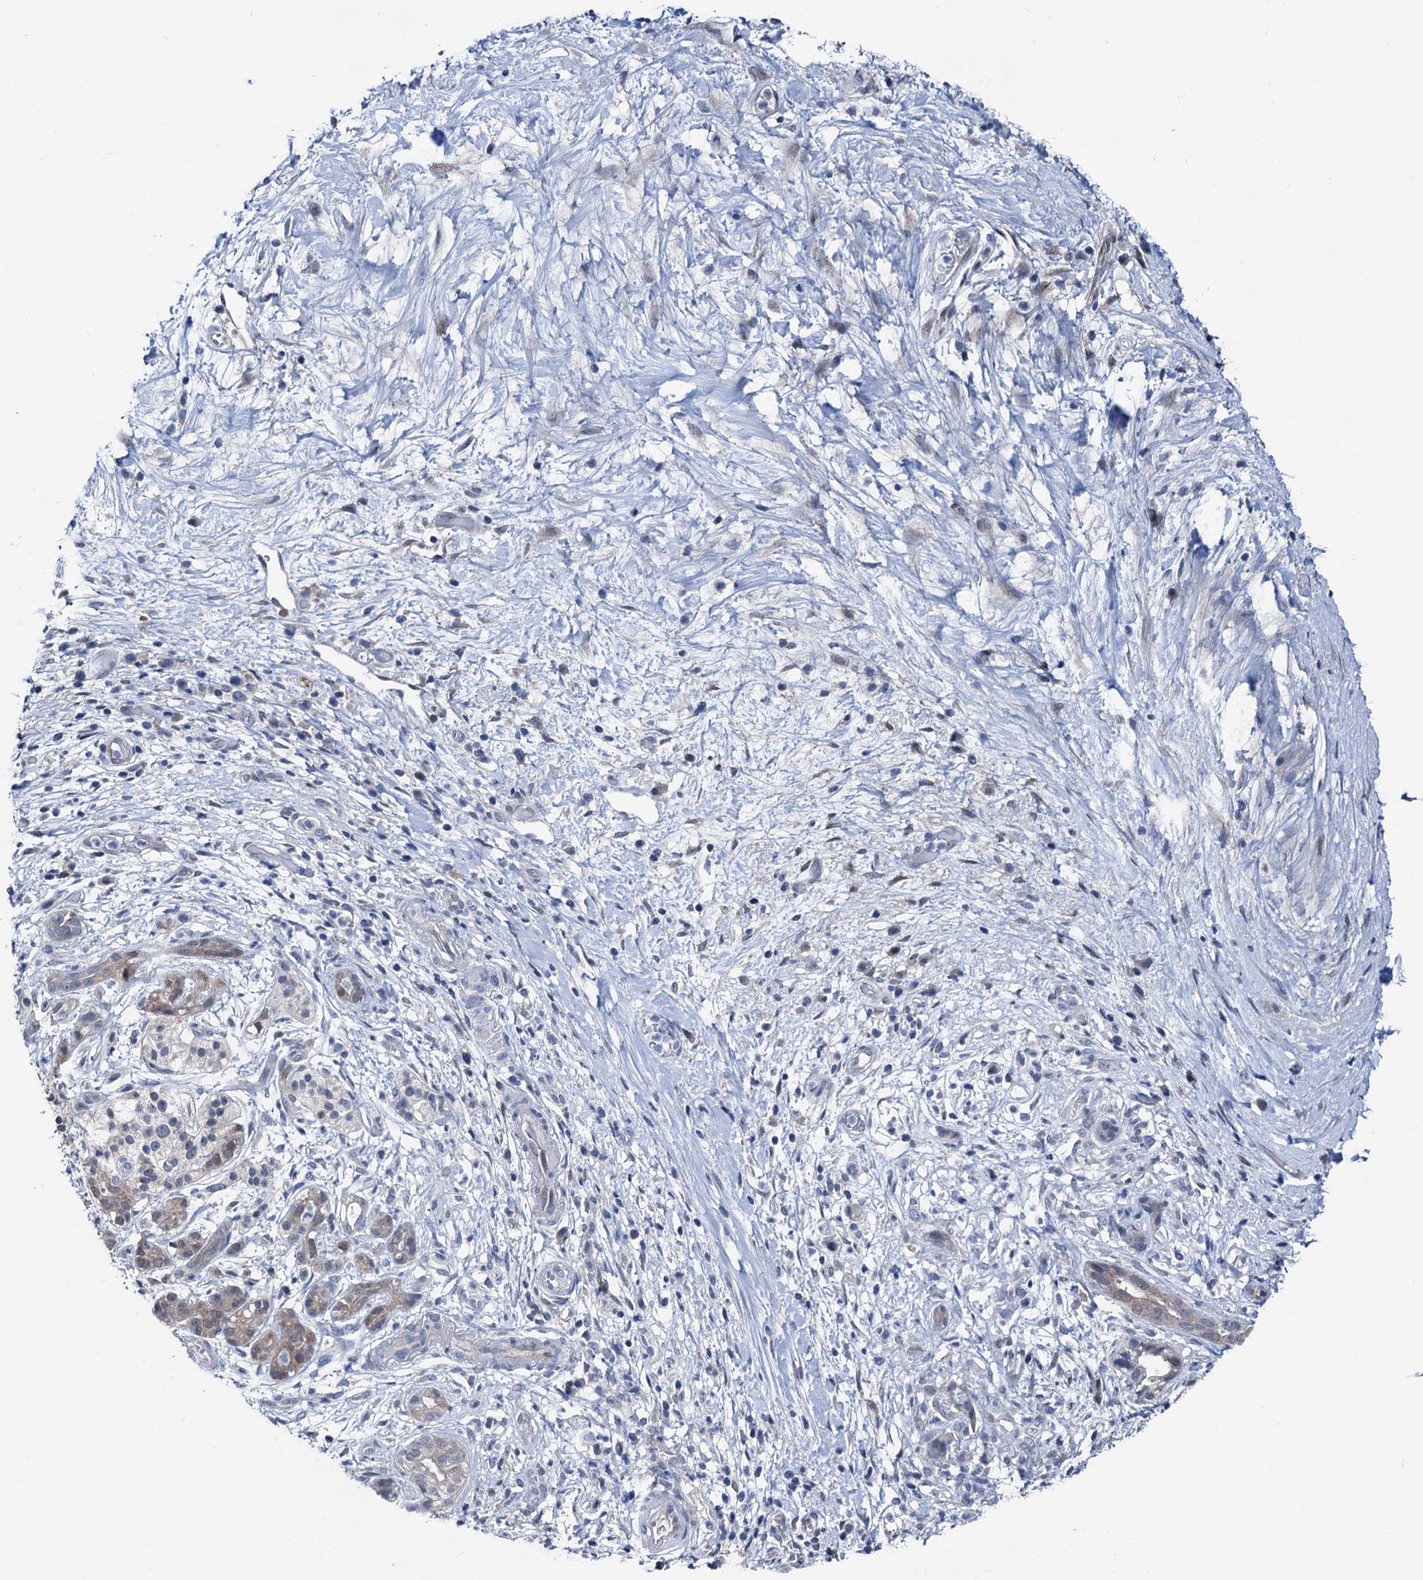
{"staining": {"intensity": "weak", "quantity": ">75%", "location": "cytoplasmic/membranous,nuclear"}, "tissue": "pancreatic cancer", "cell_type": "Tumor cells", "image_type": "cancer", "snomed": [{"axis": "morphology", "description": "Adenocarcinoma, NOS"}, {"axis": "topography", "description": "Pancreas"}], "caption": "Immunohistochemical staining of pancreatic adenocarcinoma displays low levels of weak cytoplasmic/membranous and nuclear expression in approximately >75% of tumor cells.", "gene": "GLO1", "patient": {"sex": "female", "age": 73}}